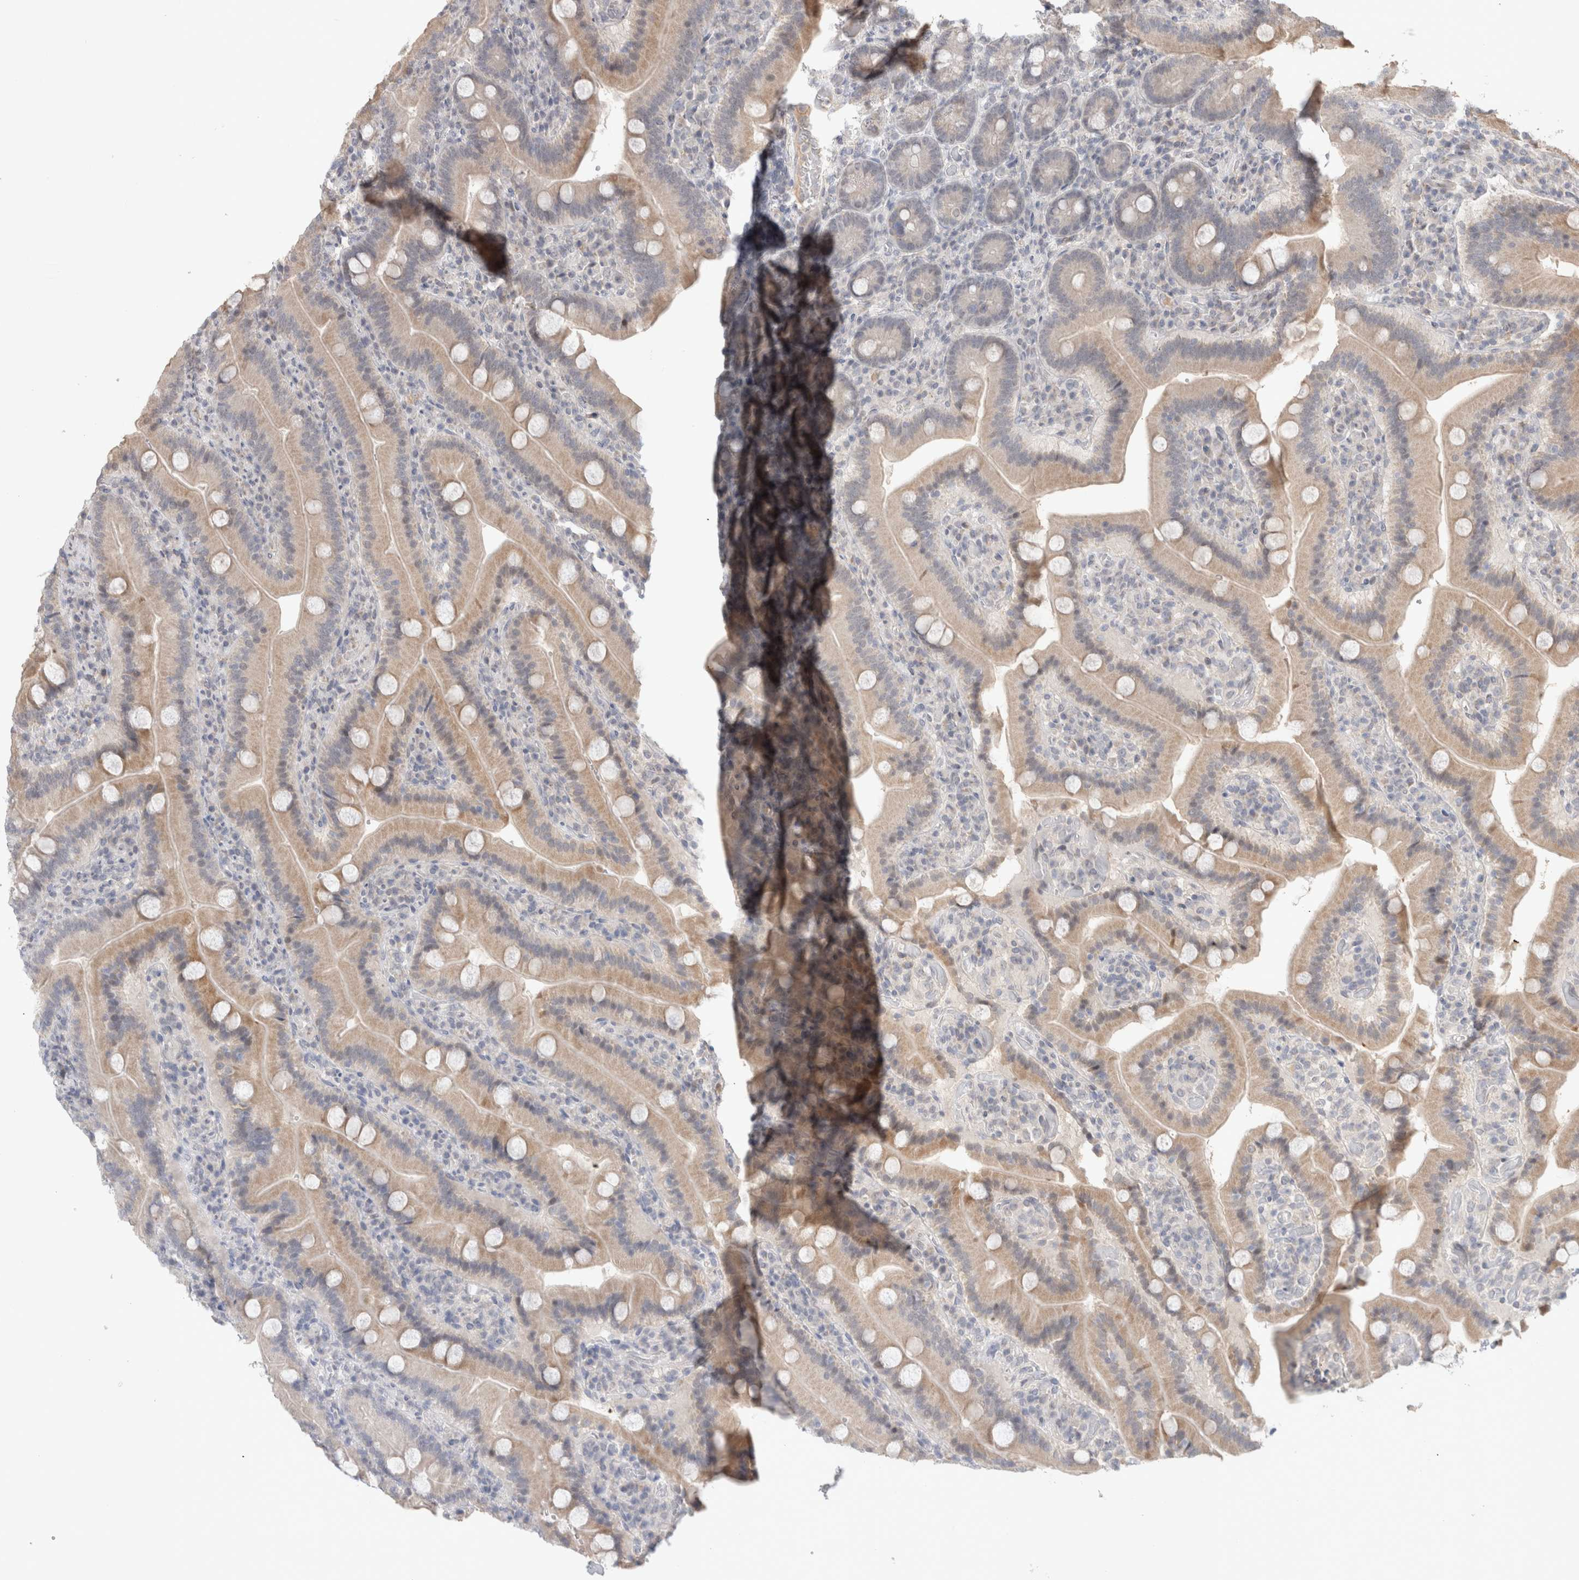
{"staining": {"intensity": "weak", "quantity": ">75%", "location": "cytoplasmic/membranous"}, "tissue": "duodenum", "cell_type": "Glandular cells", "image_type": "normal", "snomed": [{"axis": "morphology", "description": "Normal tissue, NOS"}, {"axis": "topography", "description": "Duodenum"}], "caption": "Glandular cells show weak cytoplasmic/membranous staining in about >75% of cells in unremarkable duodenum. The staining was performed using DAB, with brown indicating positive protein expression. Nuclei are stained blue with hematoxylin.", "gene": "SYDE2", "patient": {"sex": "female", "age": 62}}